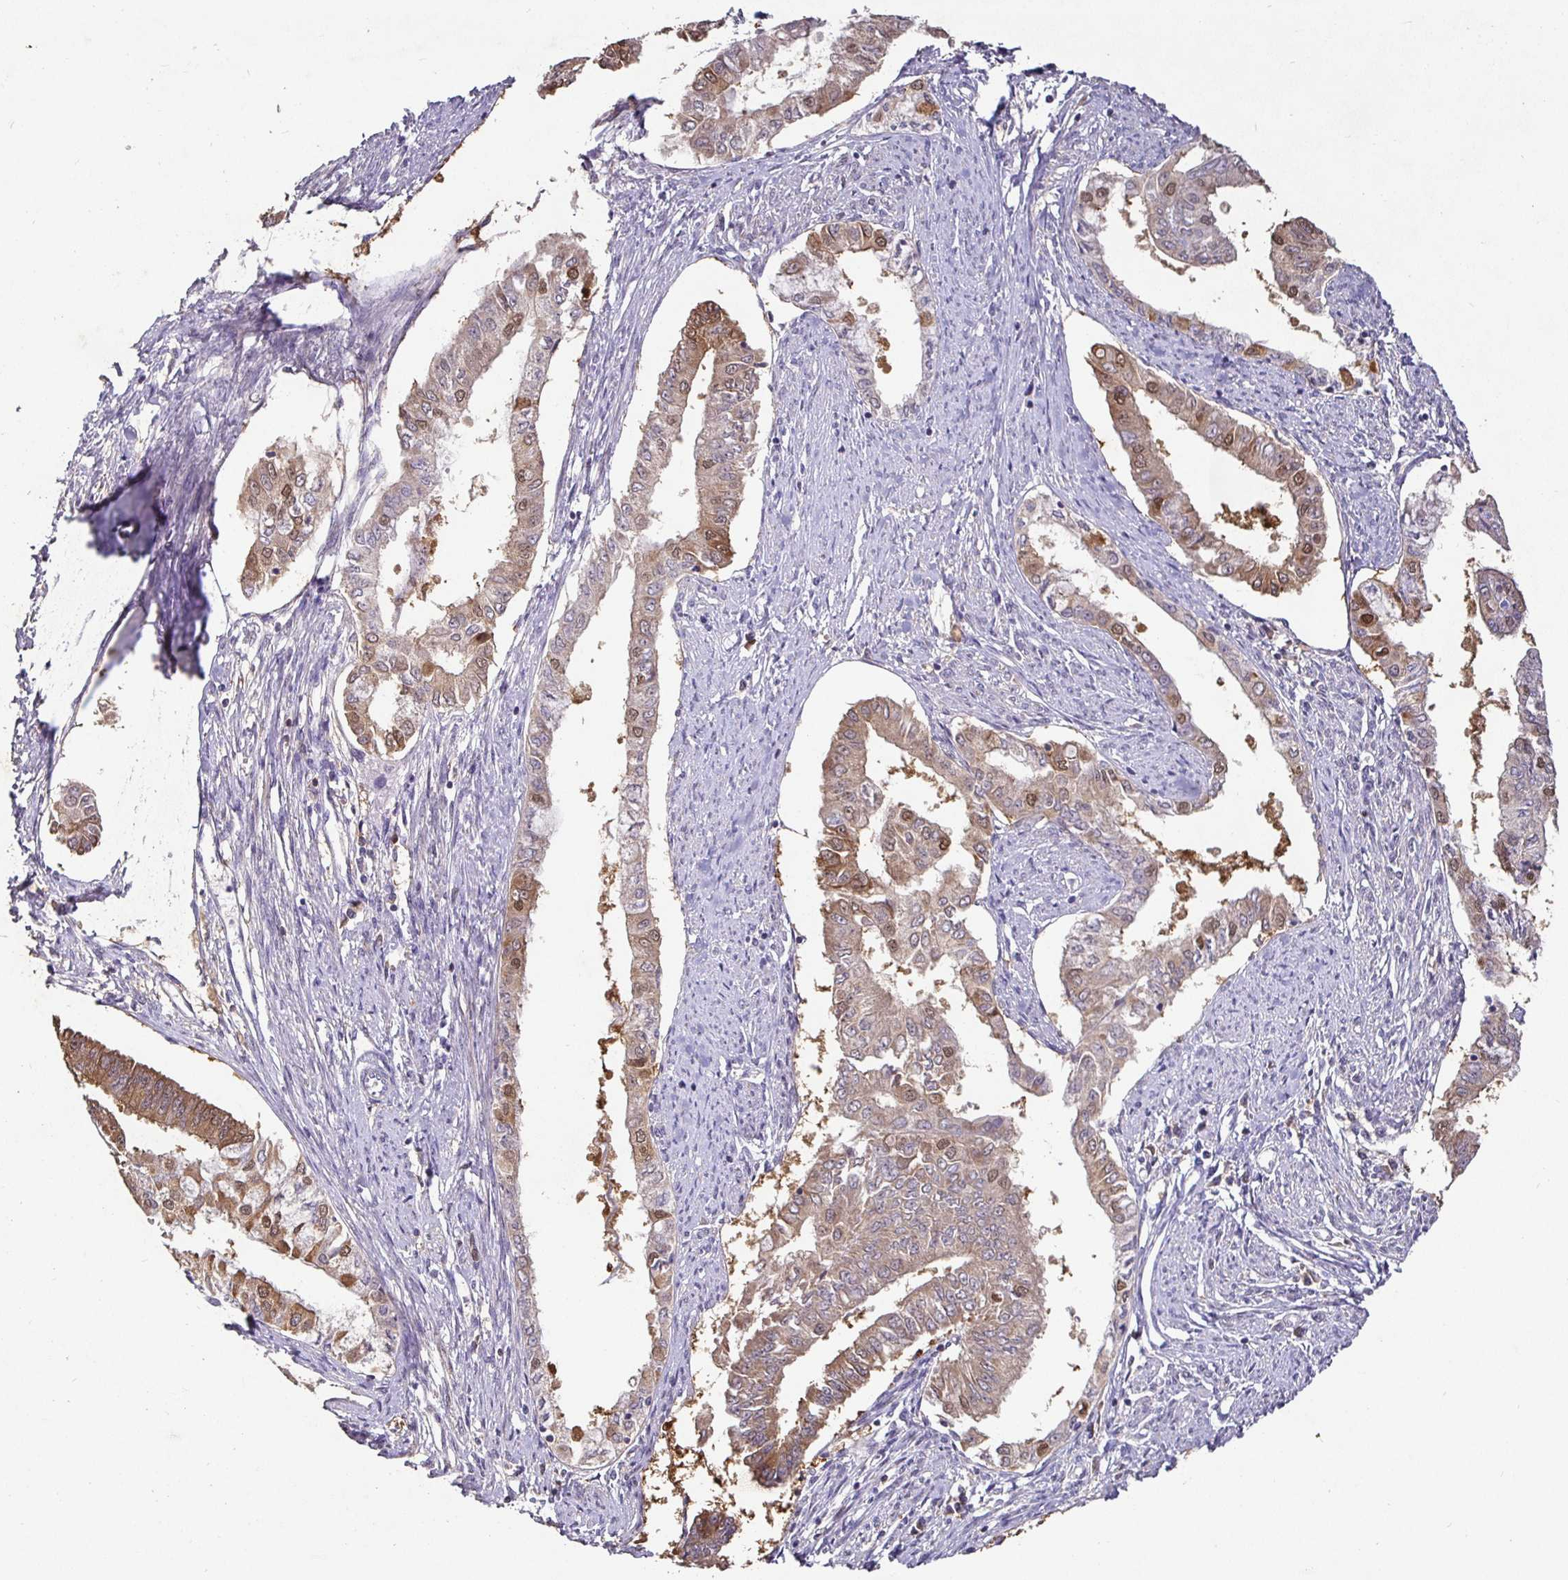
{"staining": {"intensity": "moderate", "quantity": "25%-75%", "location": "cytoplasmic/membranous,nuclear"}, "tissue": "endometrial cancer", "cell_type": "Tumor cells", "image_type": "cancer", "snomed": [{"axis": "morphology", "description": "Adenocarcinoma, NOS"}, {"axis": "topography", "description": "Endometrium"}], "caption": "This image reveals immunohistochemistry staining of endometrial adenocarcinoma, with medium moderate cytoplasmic/membranous and nuclear expression in approximately 25%-75% of tumor cells.", "gene": "SHISA4", "patient": {"sex": "female", "age": 76}}